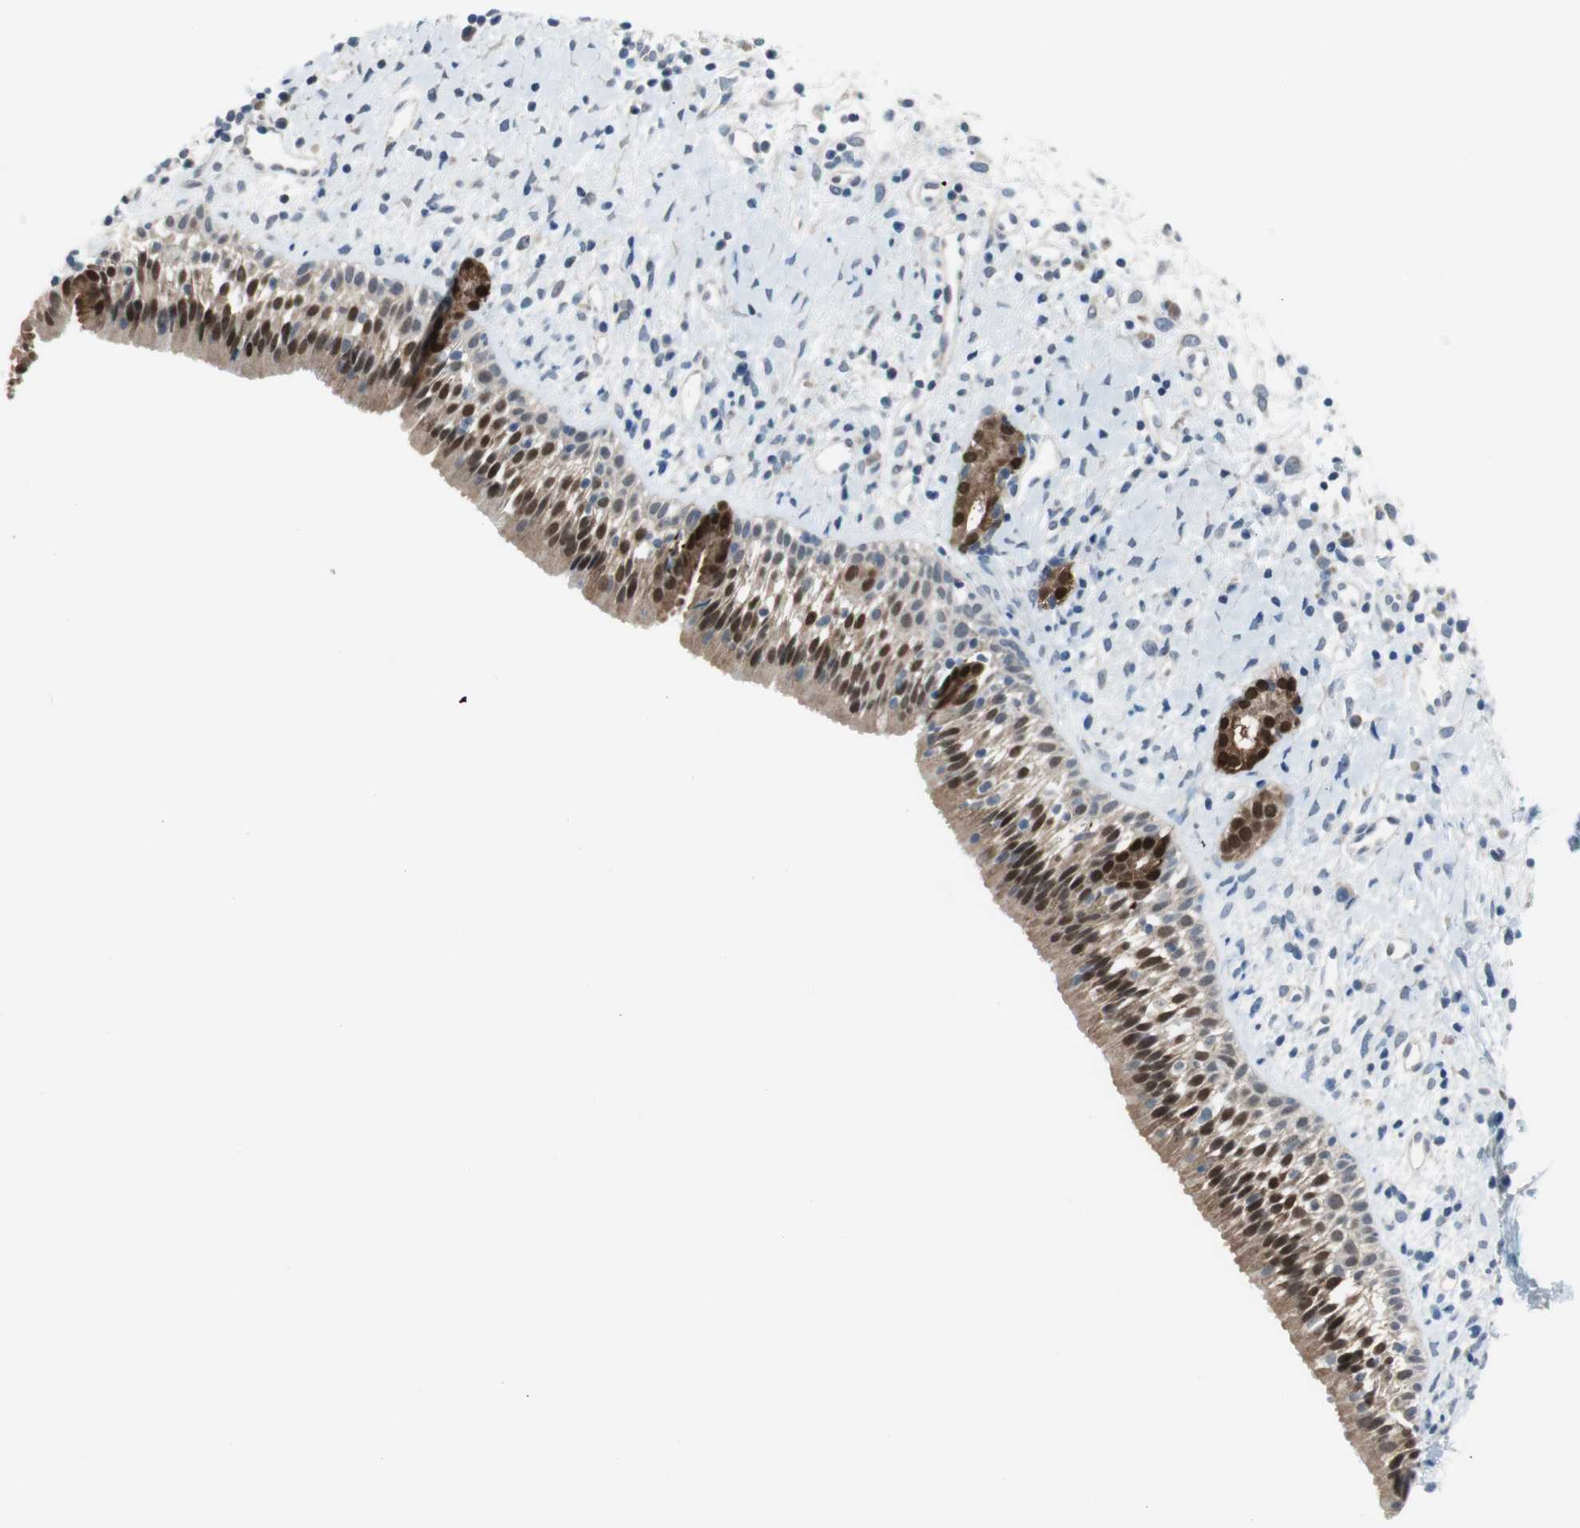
{"staining": {"intensity": "moderate", "quantity": "25%-75%", "location": "nuclear"}, "tissue": "nasopharynx", "cell_type": "Respiratory epithelial cells", "image_type": "normal", "snomed": [{"axis": "morphology", "description": "Normal tissue, NOS"}, {"axis": "topography", "description": "Nasopharynx"}], "caption": "A brown stain highlights moderate nuclear staining of a protein in respiratory epithelial cells of benign human nasopharynx.", "gene": "GRHL1", "patient": {"sex": "male", "age": 22}}